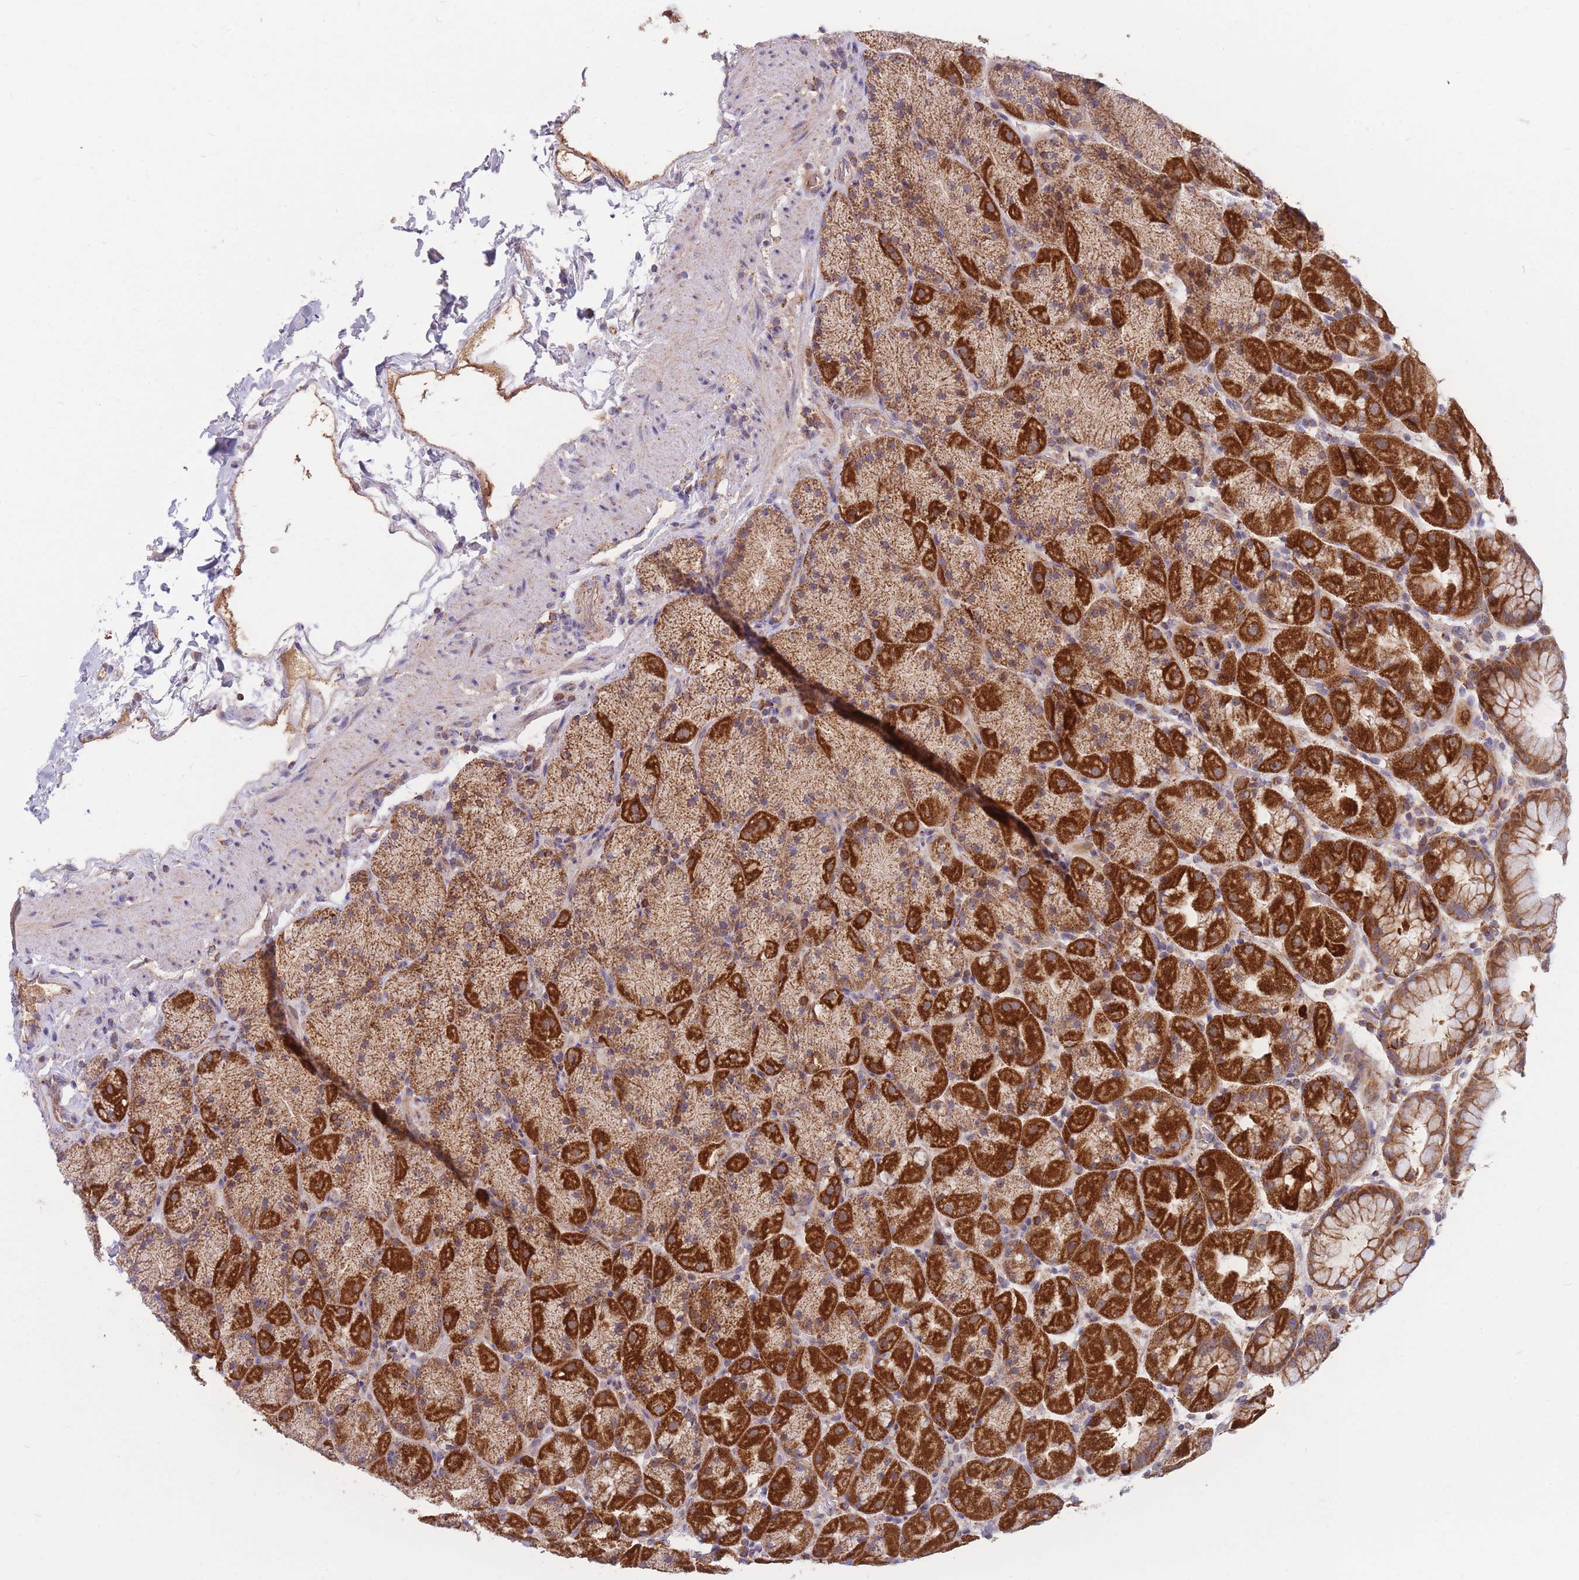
{"staining": {"intensity": "strong", "quantity": "25%-75%", "location": "cytoplasmic/membranous"}, "tissue": "stomach", "cell_type": "Glandular cells", "image_type": "normal", "snomed": [{"axis": "morphology", "description": "Normal tissue, NOS"}, {"axis": "topography", "description": "Stomach, upper"}, {"axis": "topography", "description": "Stomach, lower"}], "caption": "Immunohistochemistry (DAB) staining of benign stomach reveals strong cytoplasmic/membranous protein staining in approximately 25%-75% of glandular cells.", "gene": "PTPMT1", "patient": {"sex": "male", "age": 67}}